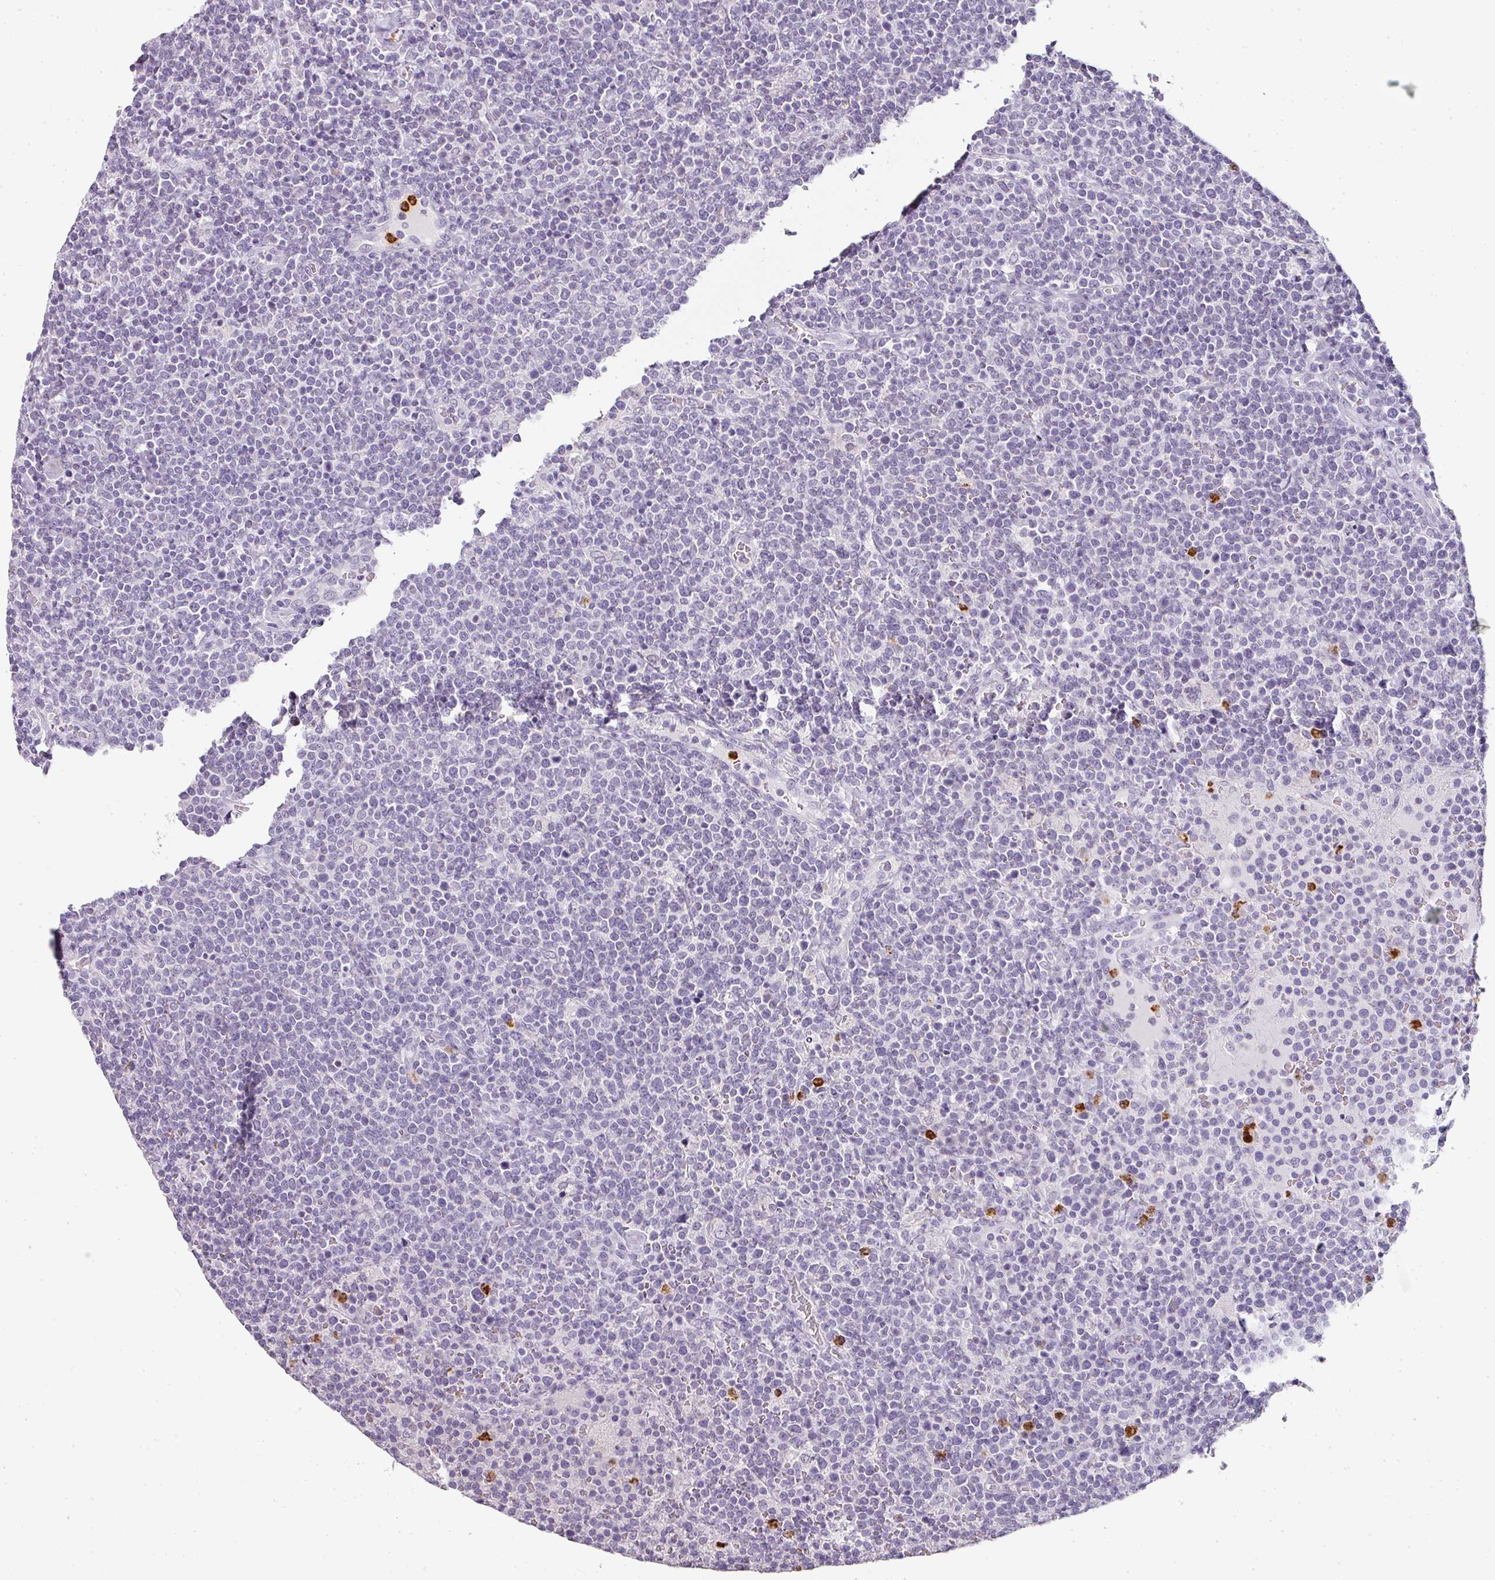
{"staining": {"intensity": "negative", "quantity": "none", "location": "none"}, "tissue": "lymphoma", "cell_type": "Tumor cells", "image_type": "cancer", "snomed": [{"axis": "morphology", "description": "Malignant lymphoma, non-Hodgkin's type, High grade"}, {"axis": "topography", "description": "Lymph node"}], "caption": "The photomicrograph exhibits no staining of tumor cells in malignant lymphoma, non-Hodgkin's type (high-grade).", "gene": "CAMP", "patient": {"sex": "male", "age": 61}}